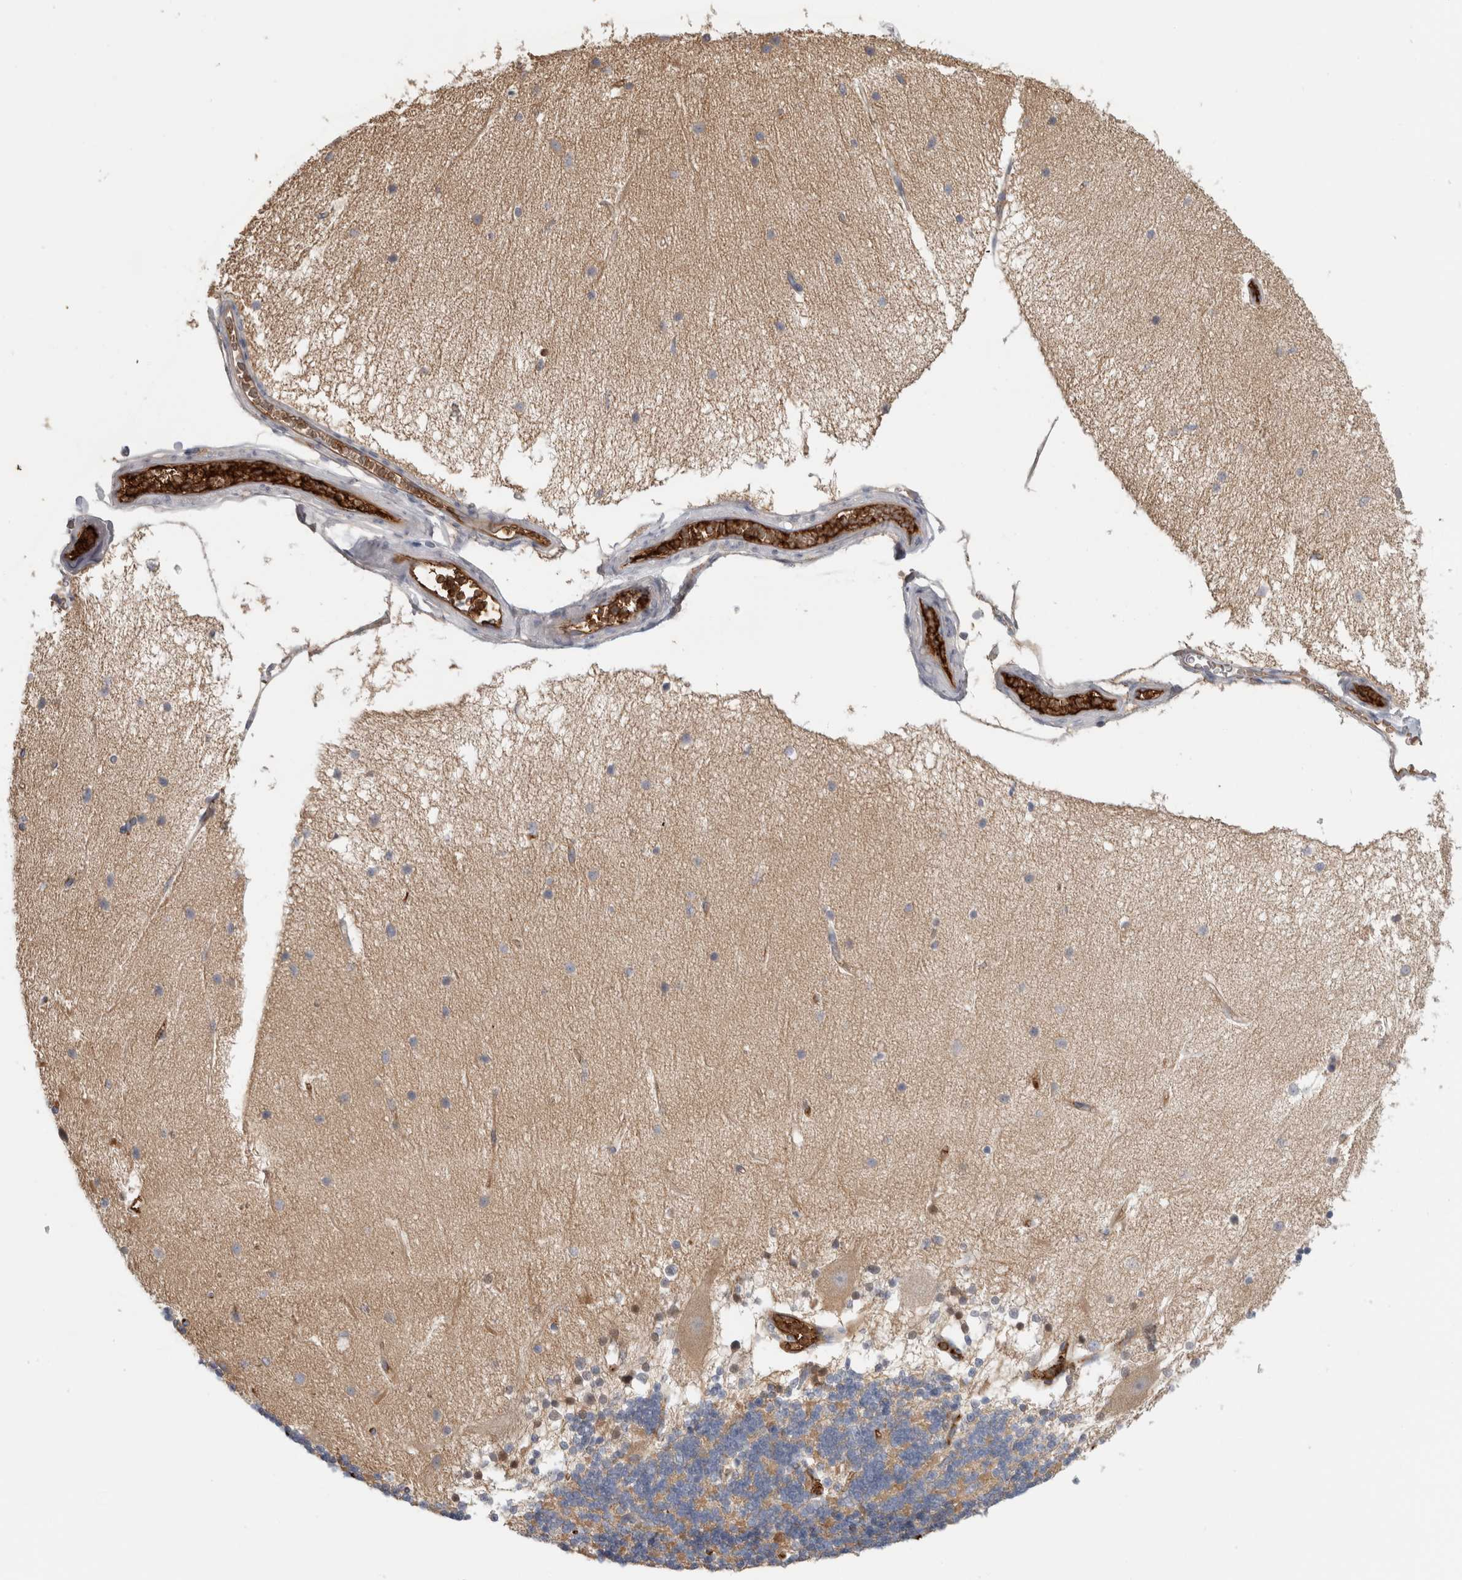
{"staining": {"intensity": "moderate", "quantity": "25%-75%", "location": "cytoplasmic/membranous"}, "tissue": "cerebellum", "cell_type": "Cells in granular layer", "image_type": "normal", "snomed": [{"axis": "morphology", "description": "Normal tissue, NOS"}, {"axis": "topography", "description": "Cerebellum"}], "caption": "Immunohistochemistry staining of normal cerebellum, which shows medium levels of moderate cytoplasmic/membranous staining in about 25%-75% of cells in granular layer indicating moderate cytoplasmic/membranous protein positivity. The staining was performed using DAB (brown) for protein detection and nuclei were counterstained in hematoxylin (blue).", "gene": "TBCE", "patient": {"sex": "female", "age": 54}}